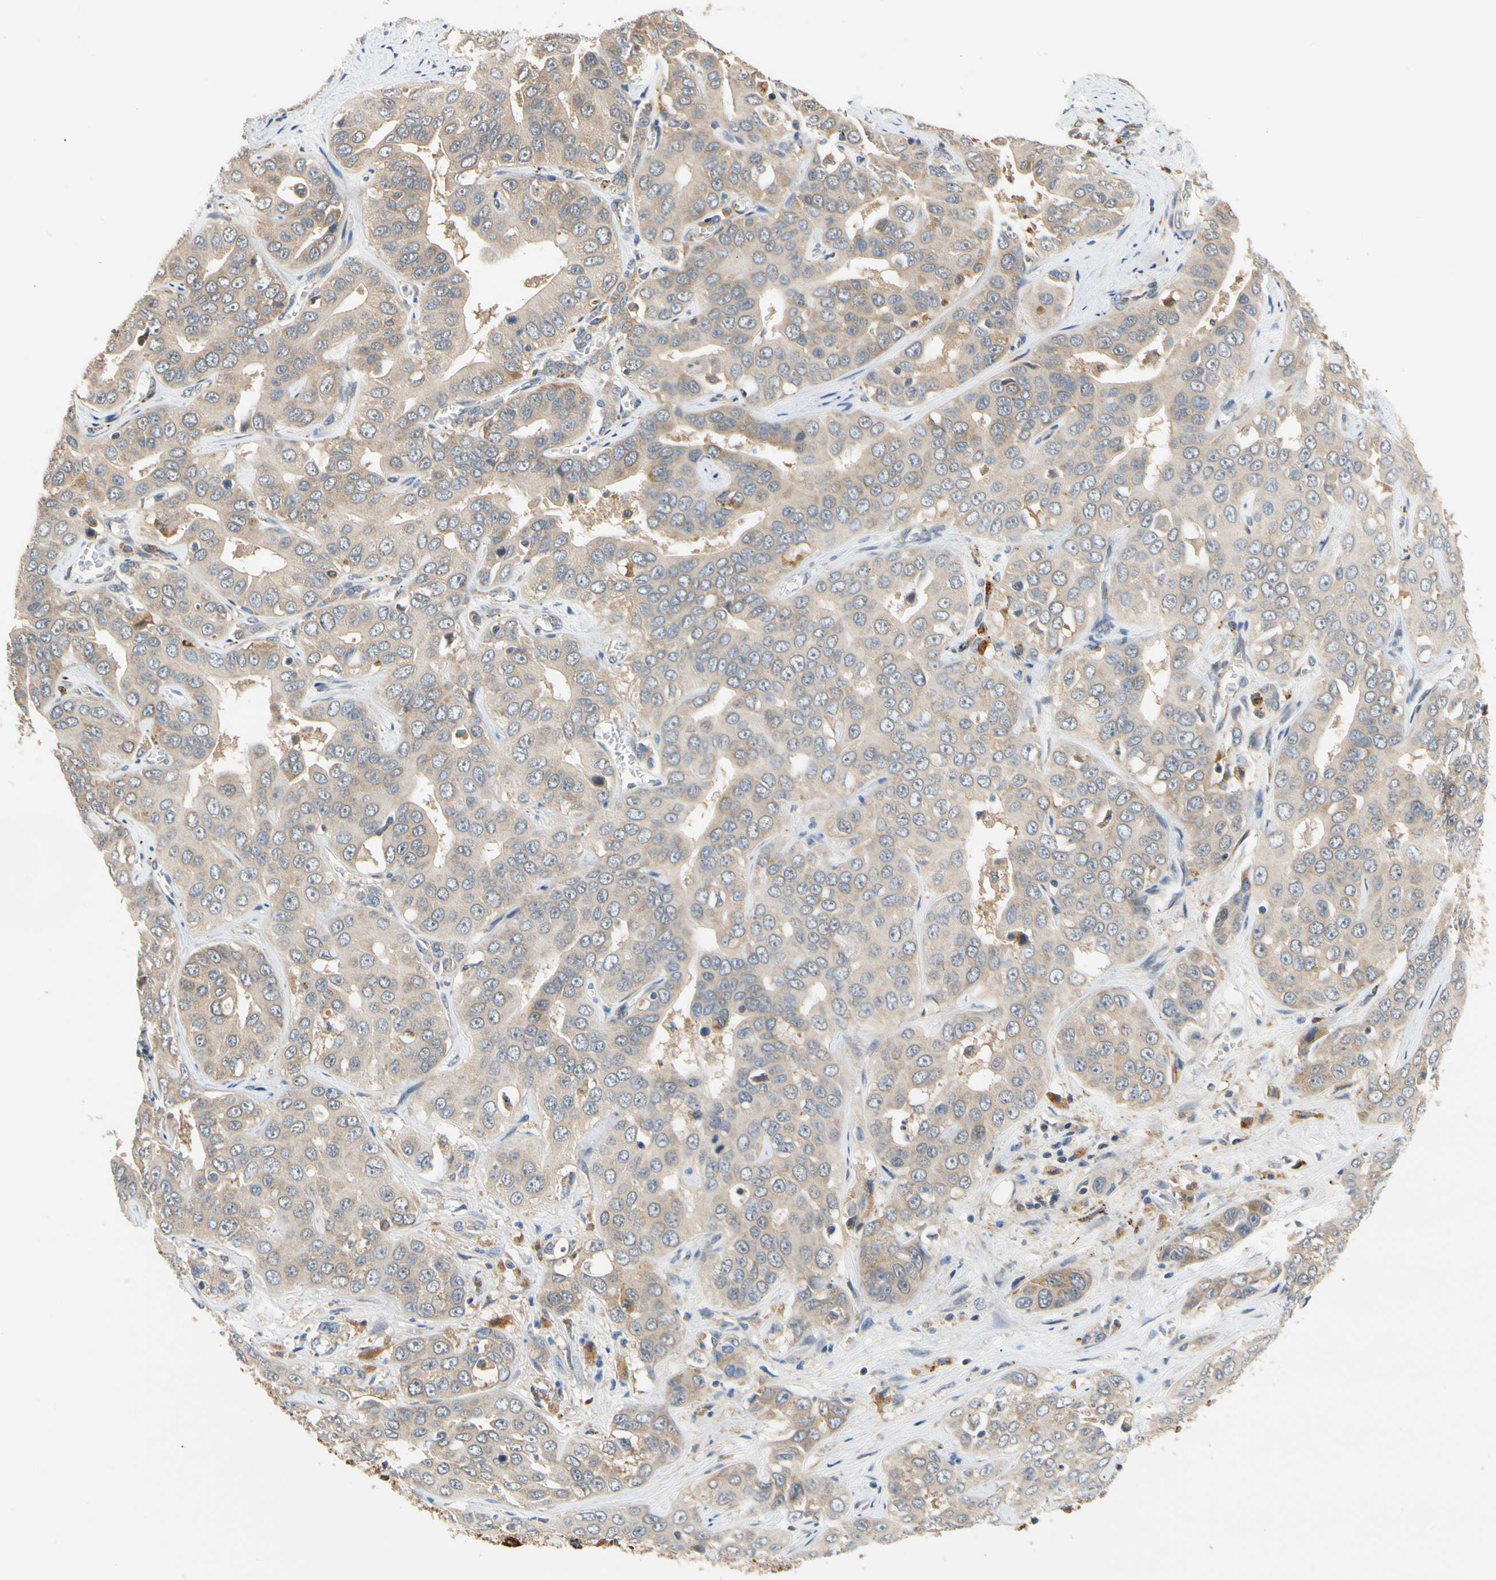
{"staining": {"intensity": "weak", "quantity": "<25%", "location": "cytoplasmic/membranous"}, "tissue": "liver cancer", "cell_type": "Tumor cells", "image_type": "cancer", "snomed": [{"axis": "morphology", "description": "Cholangiocarcinoma"}, {"axis": "topography", "description": "Liver"}], "caption": "Tumor cells show no significant protein staining in liver cancer. (Stains: DAB (3,3'-diaminobenzidine) IHC with hematoxylin counter stain, Microscopy: brightfield microscopy at high magnification).", "gene": "ANKHD1", "patient": {"sex": "female", "age": 52}}